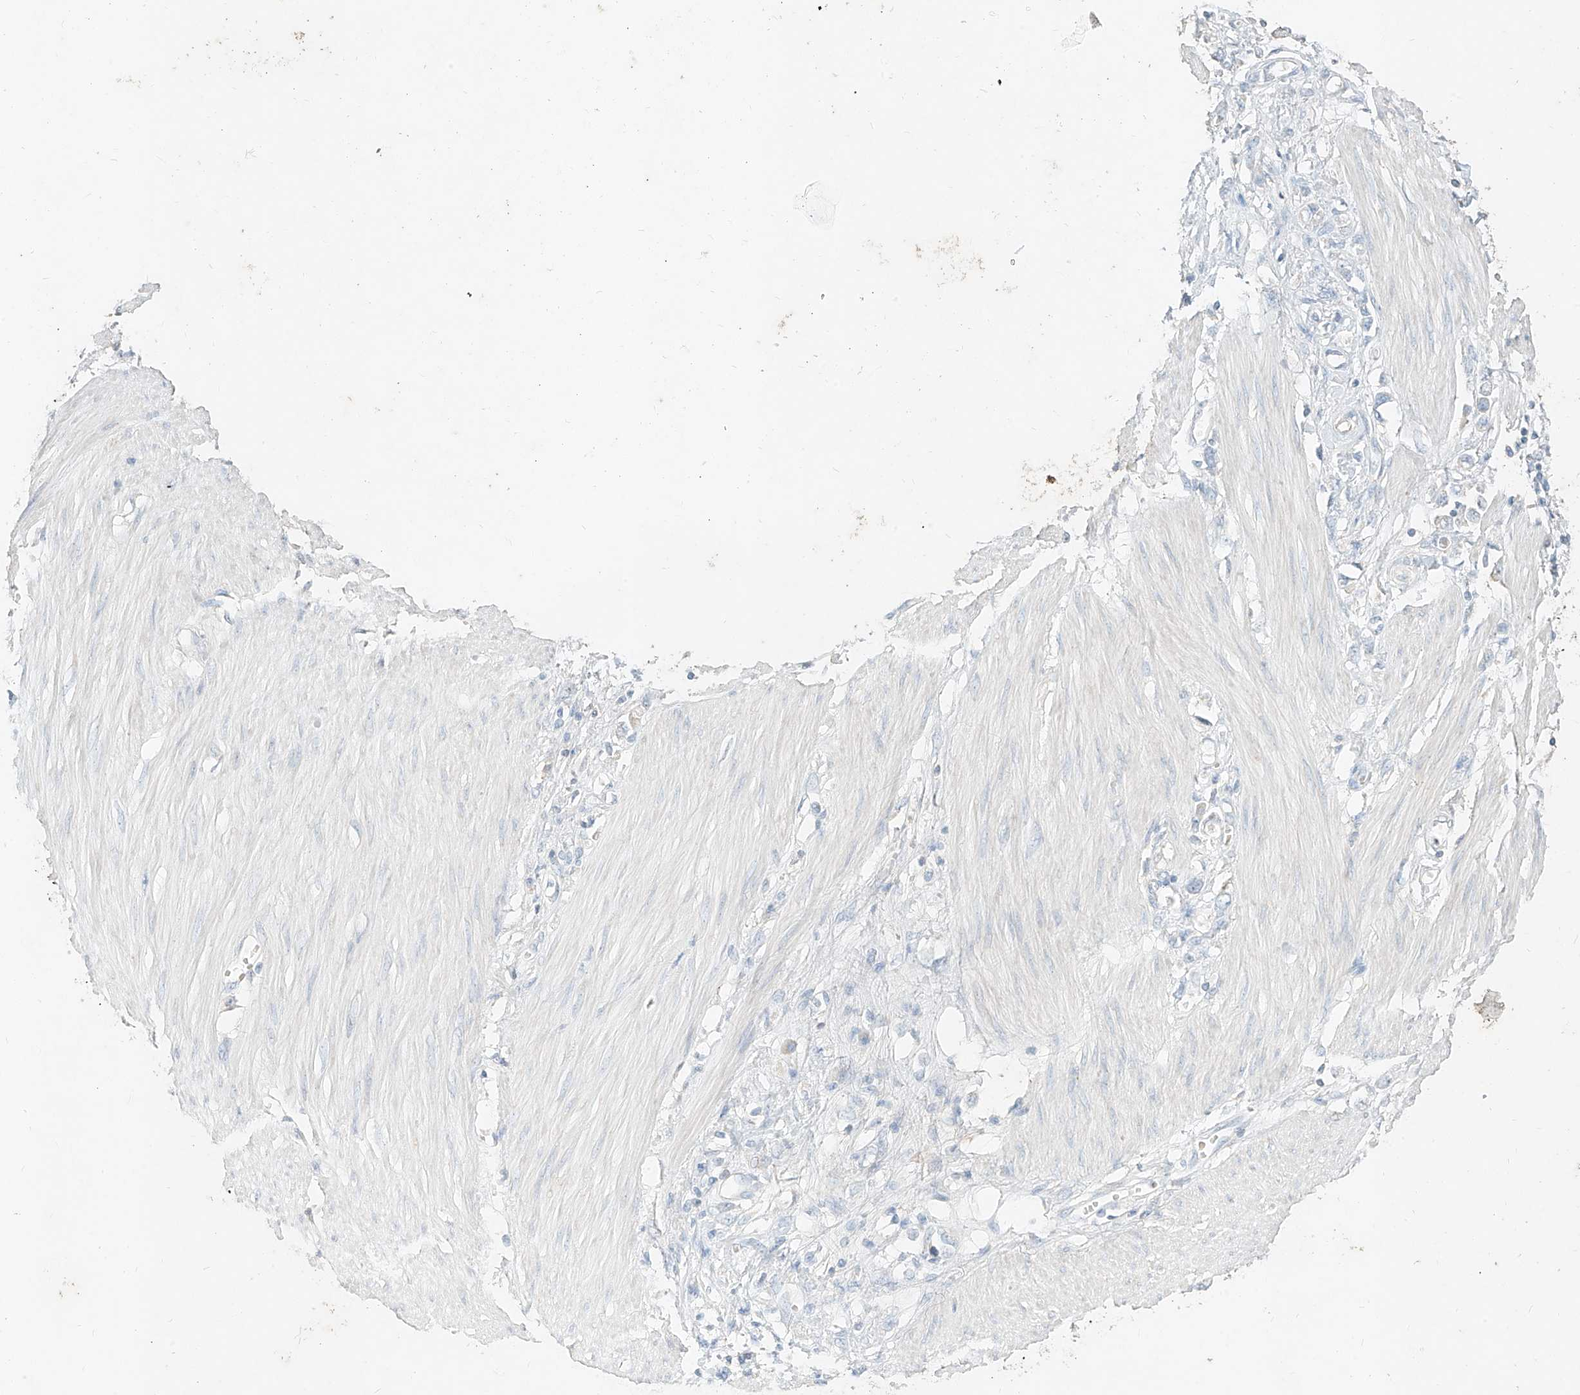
{"staining": {"intensity": "negative", "quantity": "none", "location": "none"}, "tissue": "stomach cancer", "cell_type": "Tumor cells", "image_type": "cancer", "snomed": [{"axis": "morphology", "description": "Adenocarcinoma, NOS"}, {"axis": "topography", "description": "Stomach"}], "caption": "There is no significant positivity in tumor cells of stomach cancer (adenocarcinoma). (Immunohistochemistry, brightfield microscopy, high magnification).", "gene": "ZZEF1", "patient": {"sex": "female", "age": 76}}